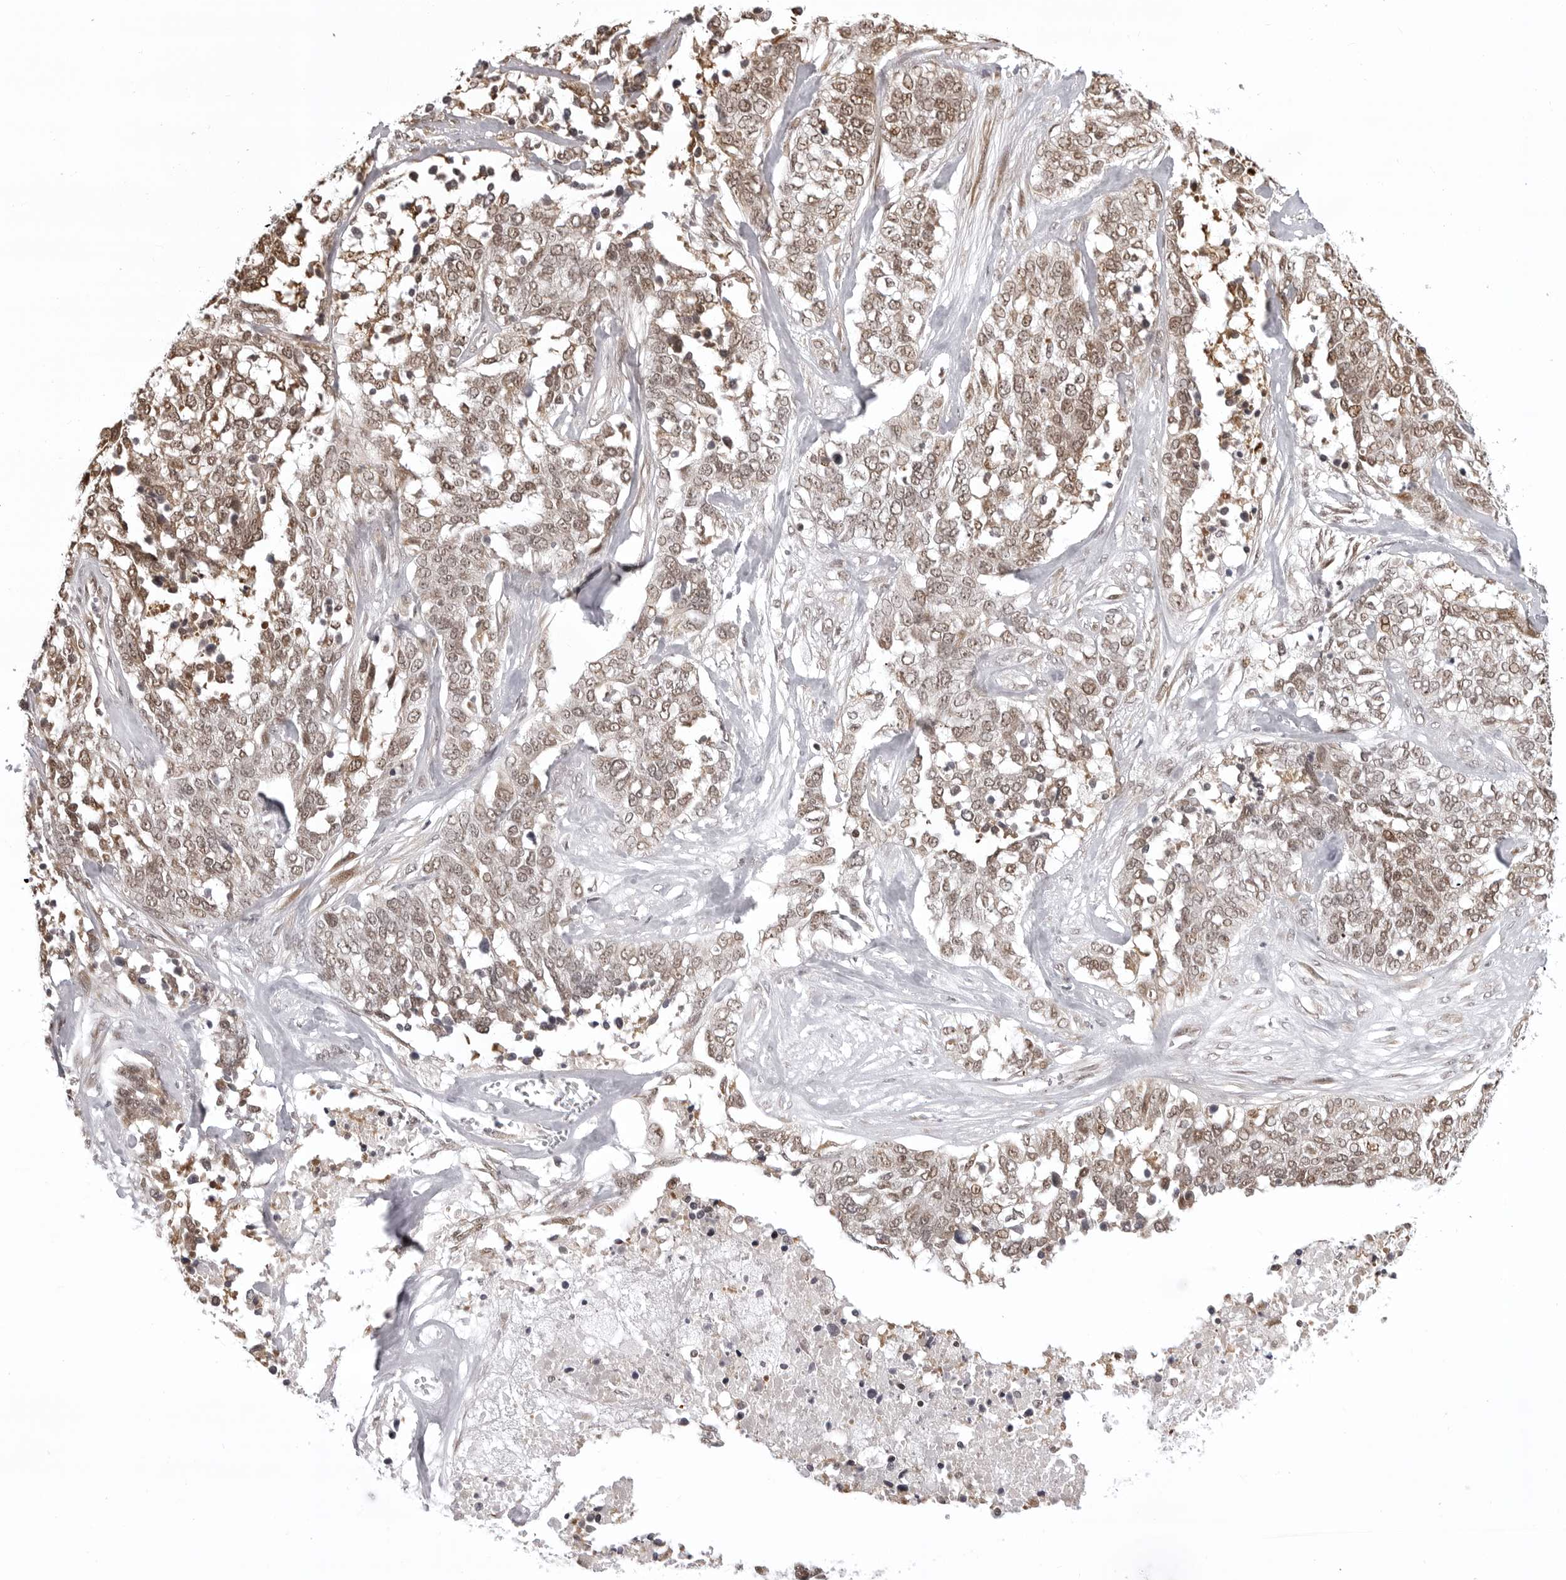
{"staining": {"intensity": "weak", "quantity": ">75%", "location": "nuclear"}, "tissue": "ovarian cancer", "cell_type": "Tumor cells", "image_type": "cancer", "snomed": [{"axis": "morphology", "description": "Cystadenocarcinoma, serous, NOS"}, {"axis": "topography", "description": "Ovary"}], "caption": "Protein expression analysis of ovarian serous cystadenocarcinoma shows weak nuclear positivity in approximately >75% of tumor cells. (brown staining indicates protein expression, while blue staining denotes nuclei).", "gene": "PHF3", "patient": {"sex": "female", "age": 44}}